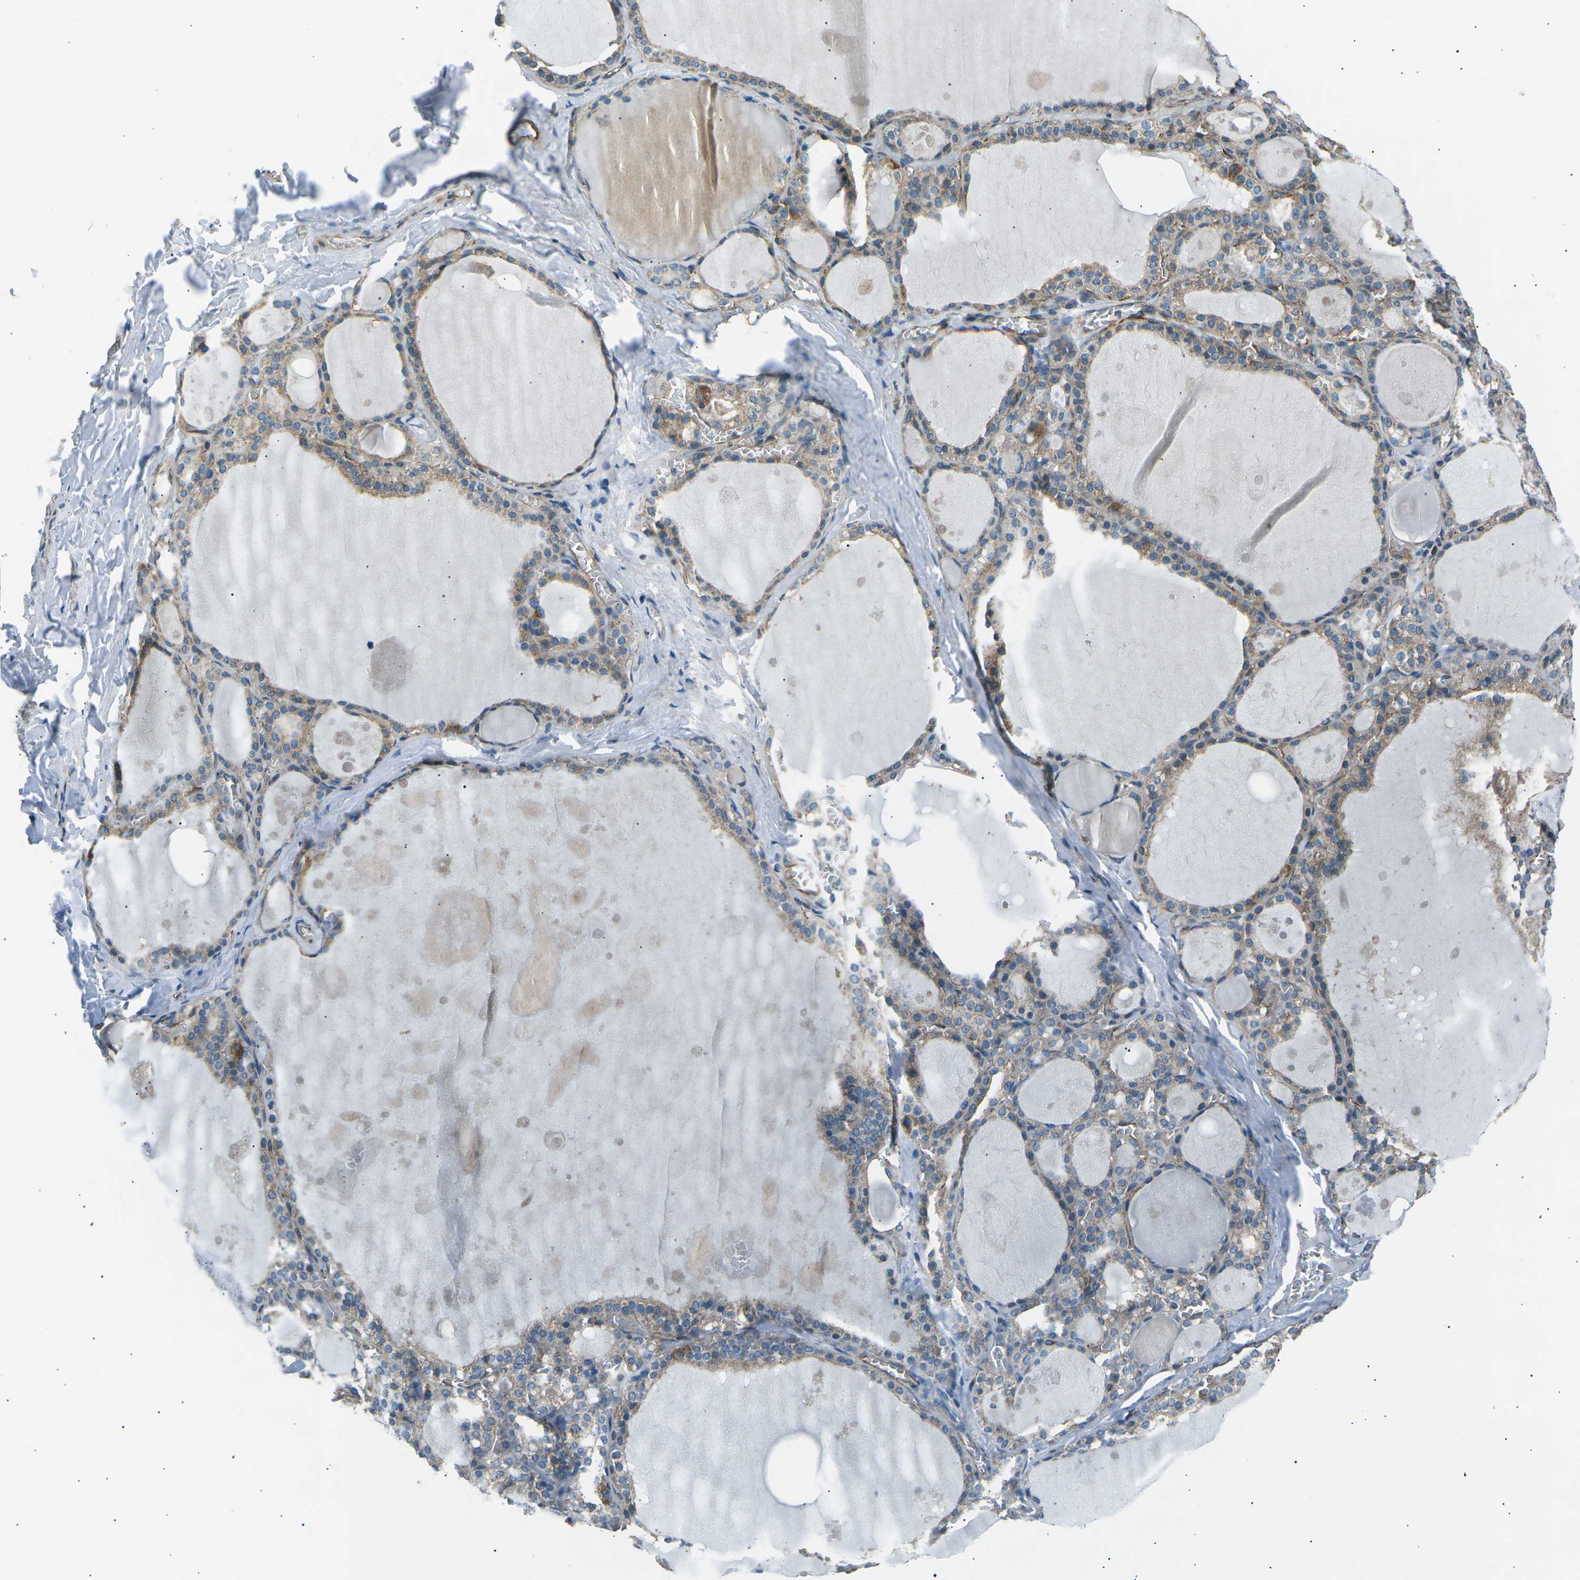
{"staining": {"intensity": "weak", "quantity": ">75%", "location": "cytoplasmic/membranous"}, "tissue": "thyroid gland", "cell_type": "Glandular cells", "image_type": "normal", "snomed": [{"axis": "morphology", "description": "Normal tissue, NOS"}, {"axis": "topography", "description": "Thyroid gland"}], "caption": "This micrograph displays immunohistochemistry (IHC) staining of normal thyroid gland, with low weak cytoplasmic/membranous expression in approximately >75% of glandular cells.", "gene": "SLK", "patient": {"sex": "male", "age": 56}}